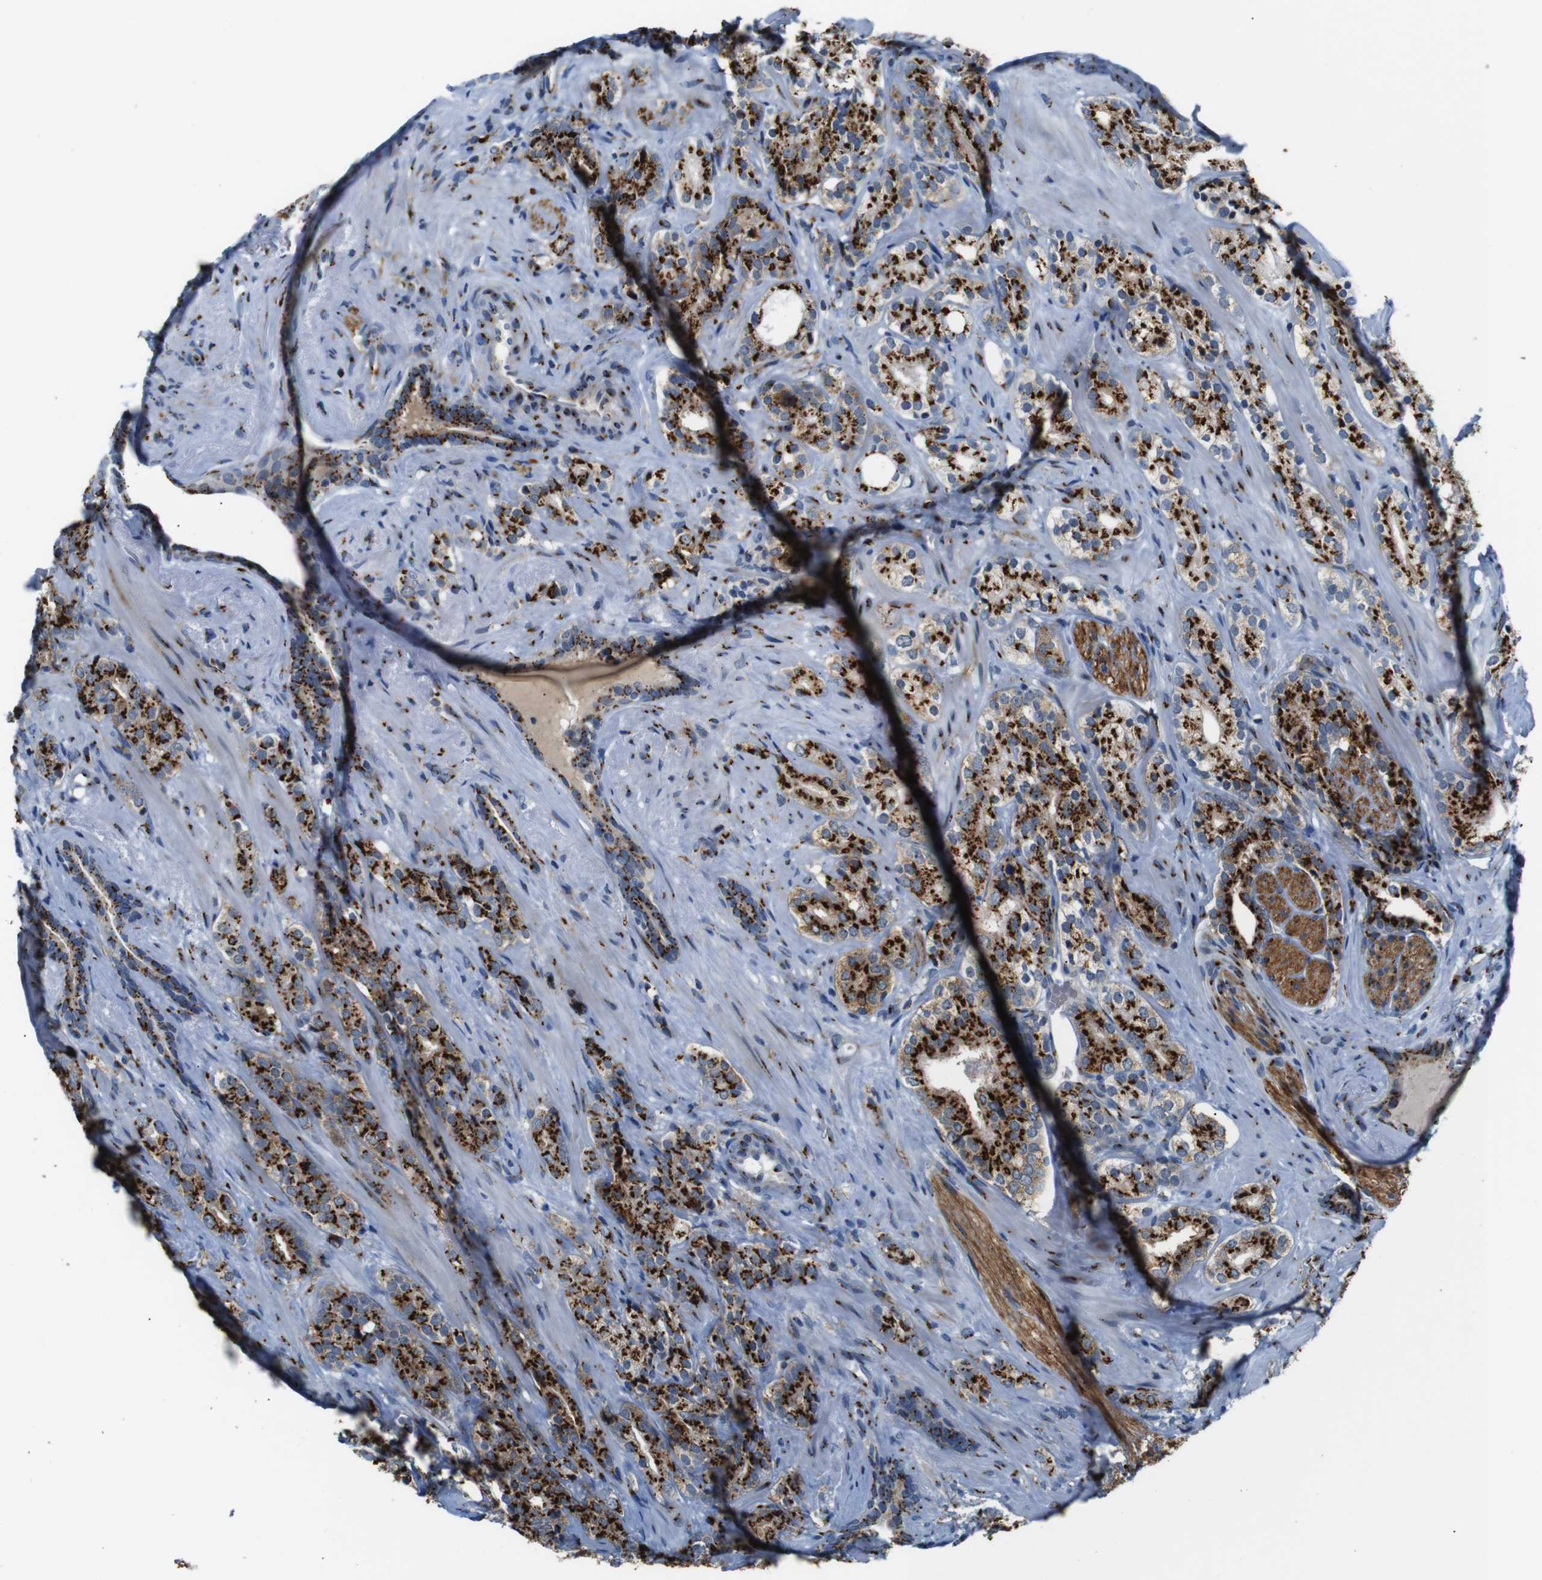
{"staining": {"intensity": "strong", "quantity": ">75%", "location": "cytoplasmic/membranous"}, "tissue": "prostate cancer", "cell_type": "Tumor cells", "image_type": "cancer", "snomed": [{"axis": "morphology", "description": "Adenocarcinoma, High grade"}, {"axis": "topography", "description": "Prostate"}], "caption": "High-power microscopy captured an immunohistochemistry micrograph of prostate cancer, revealing strong cytoplasmic/membranous staining in approximately >75% of tumor cells. (DAB = brown stain, brightfield microscopy at high magnification).", "gene": "TGOLN2", "patient": {"sex": "male", "age": 71}}